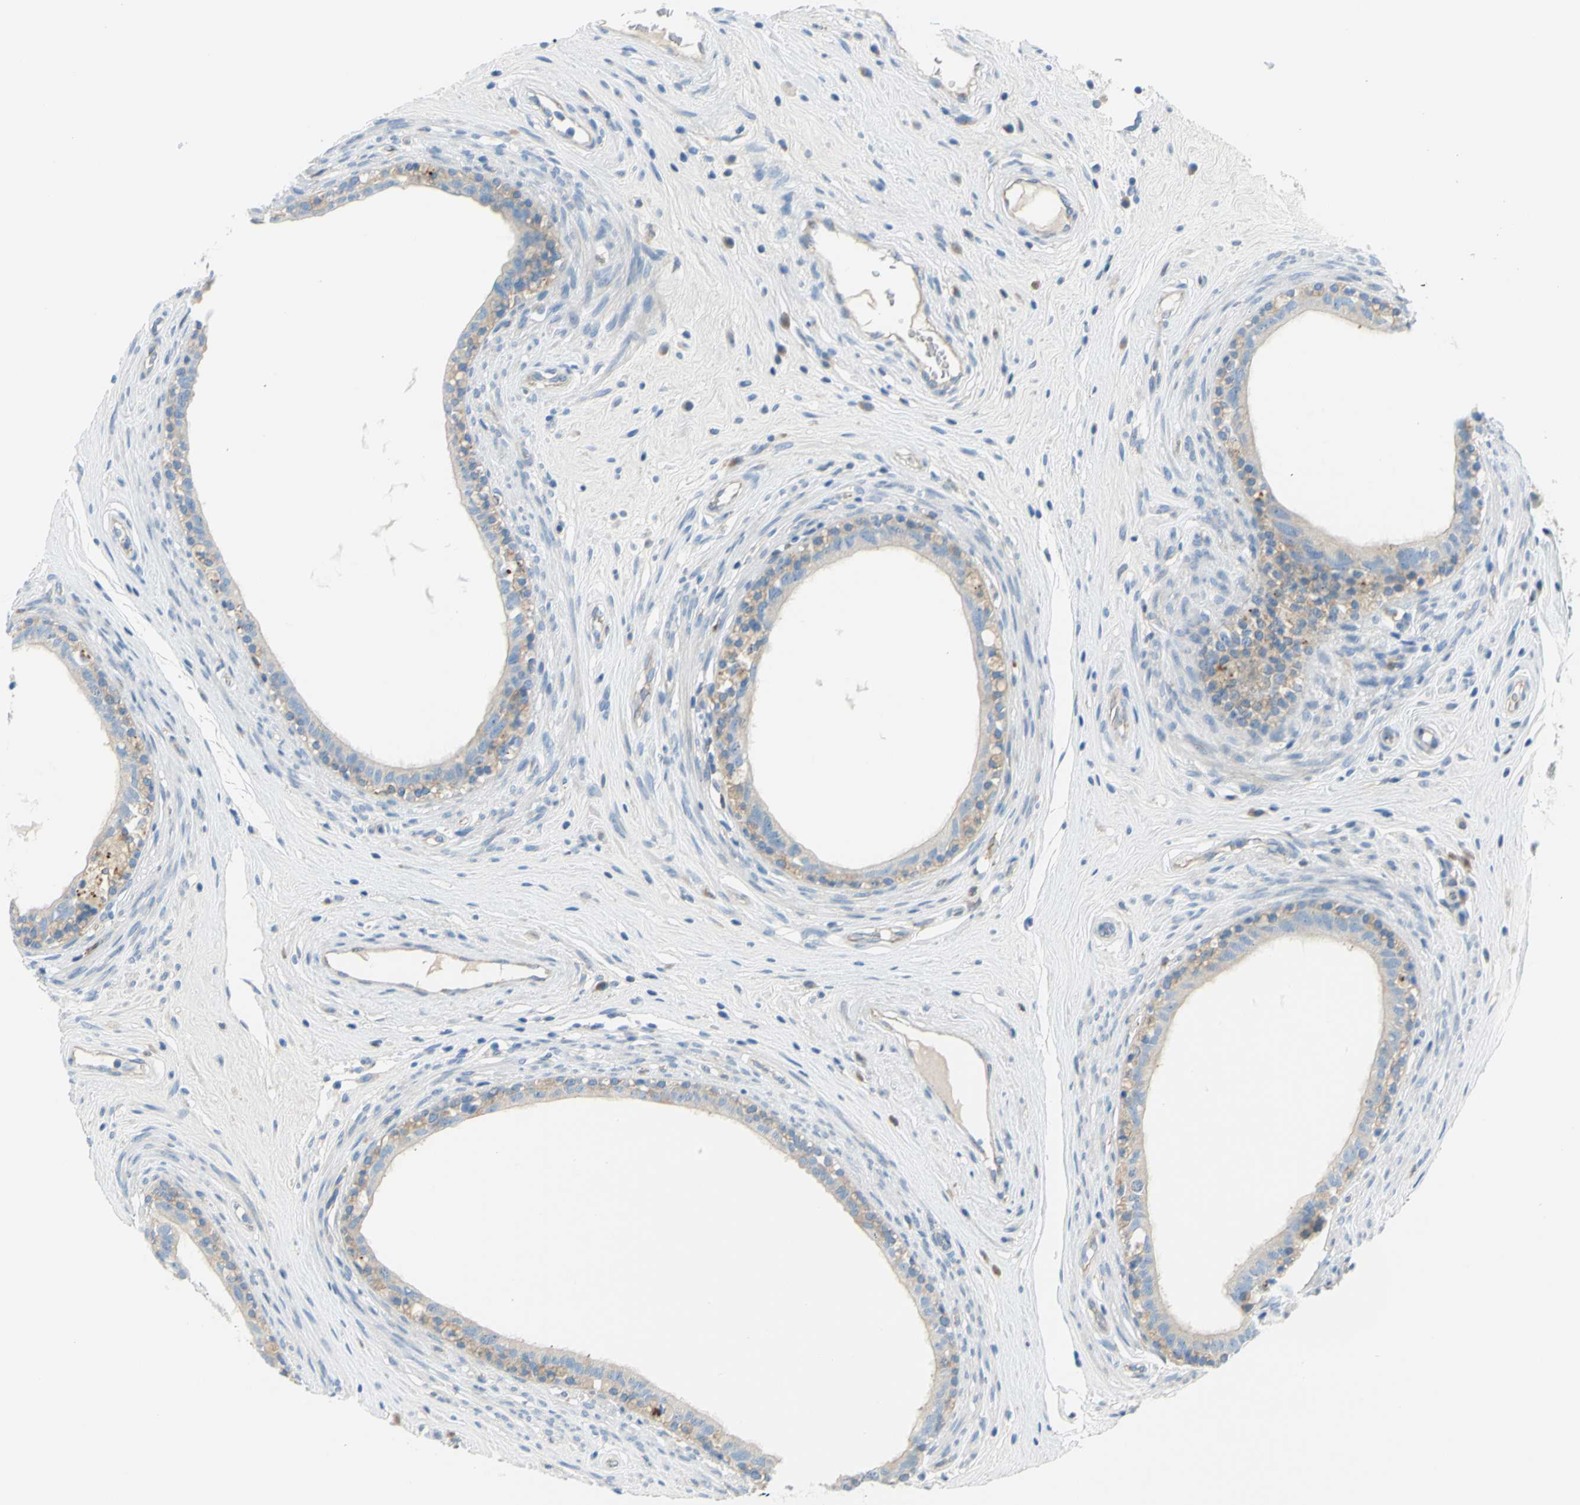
{"staining": {"intensity": "weak", "quantity": "25%-75%", "location": "cytoplasmic/membranous"}, "tissue": "epididymis", "cell_type": "Glandular cells", "image_type": "normal", "snomed": [{"axis": "morphology", "description": "Normal tissue, NOS"}, {"axis": "morphology", "description": "Inflammation, NOS"}, {"axis": "topography", "description": "Epididymis"}], "caption": "High-magnification brightfield microscopy of normal epididymis stained with DAB (brown) and counterstained with hematoxylin (blue). glandular cells exhibit weak cytoplasmic/membranous positivity is appreciated in about25%-75% of cells.", "gene": "FRMD4B", "patient": {"sex": "male", "age": 84}}